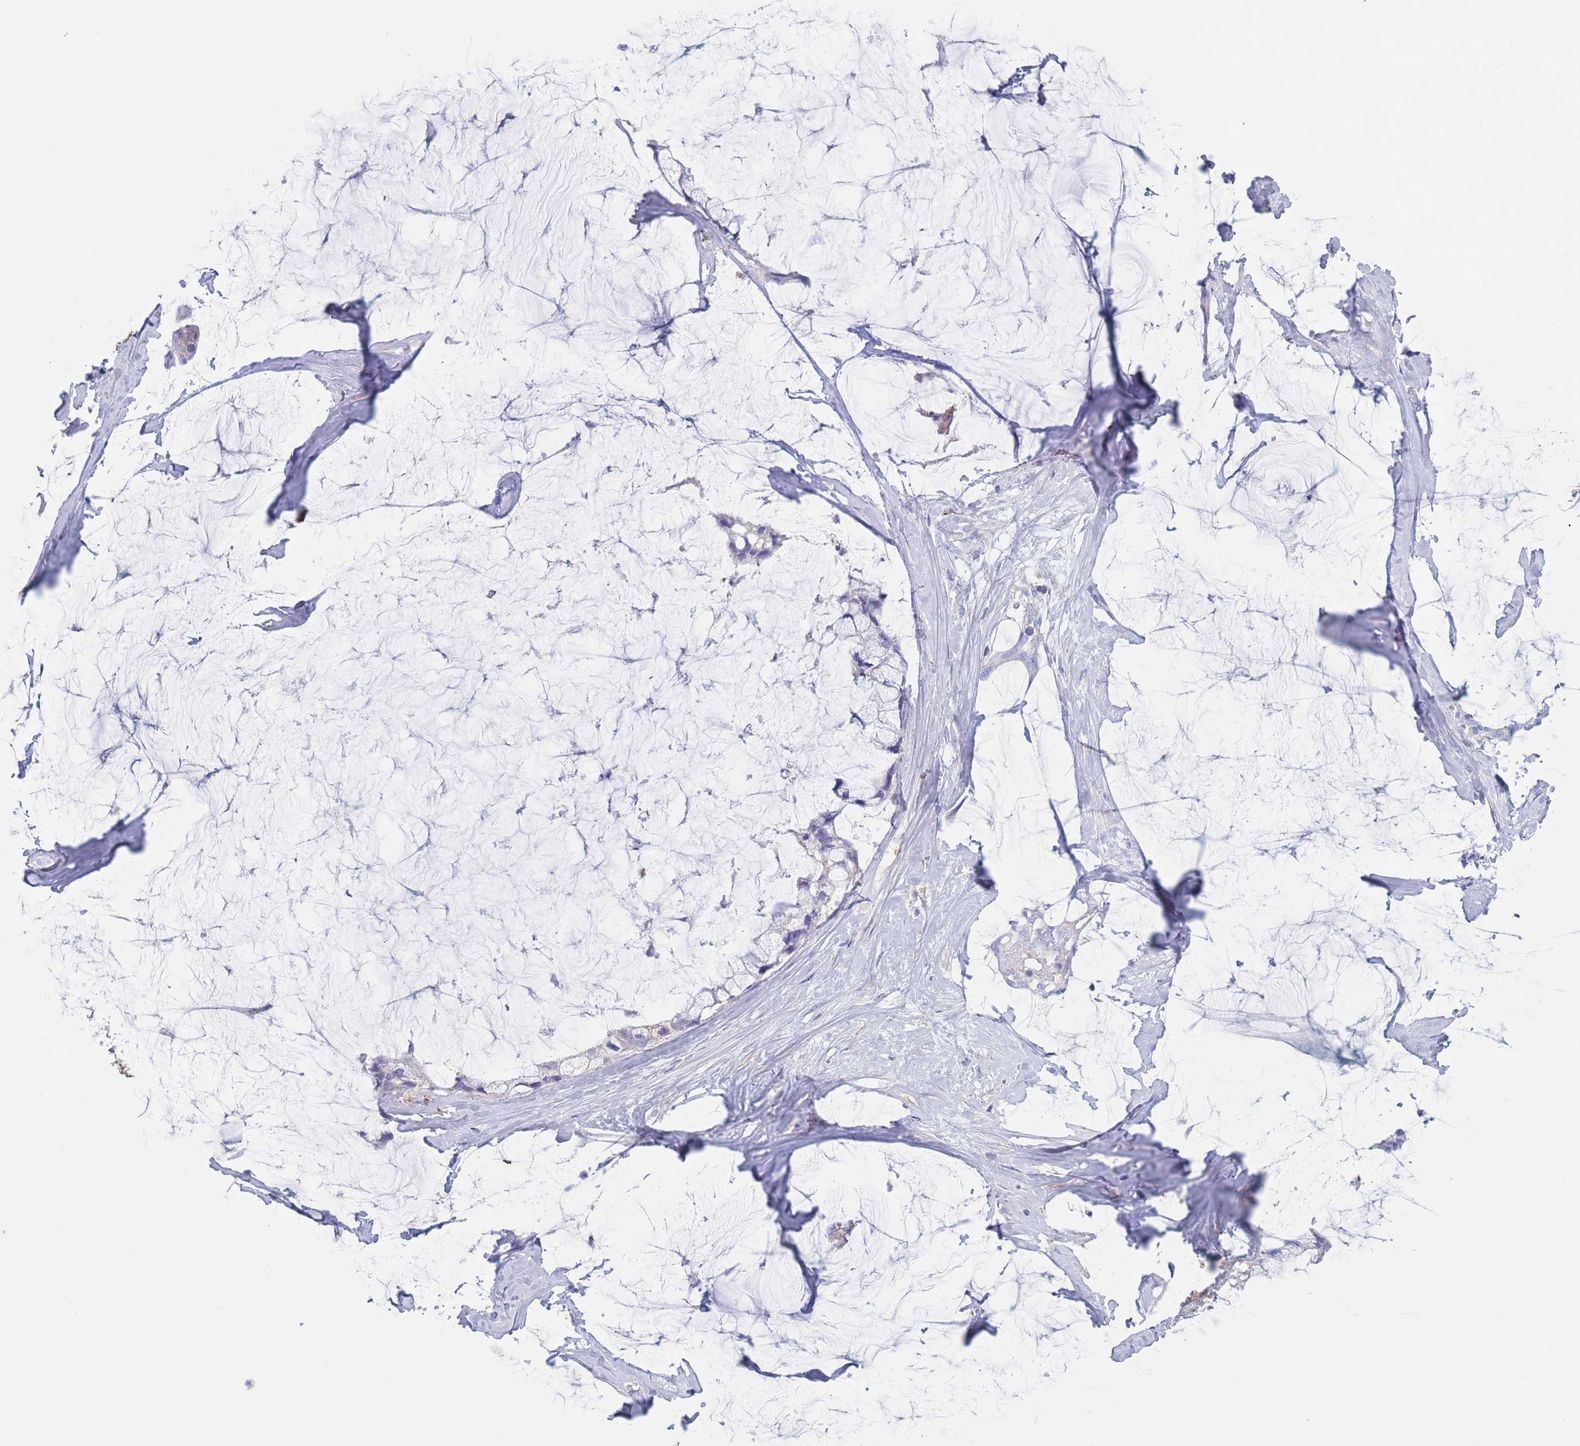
{"staining": {"intensity": "negative", "quantity": "none", "location": "none"}, "tissue": "ovarian cancer", "cell_type": "Tumor cells", "image_type": "cancer", "snomed": [{"axis": "morphology", "description": "Cystadenocarcinoma, mucinous, NOS"}, {"axis": "topography", "description": "Ovary"}], "caption": "Tumor cells show no significant protein staining in ovarian mucinous cystadenocarcinoma.", "gene": "ADH1A", "patient": {"sex": "female", "age": 39}}